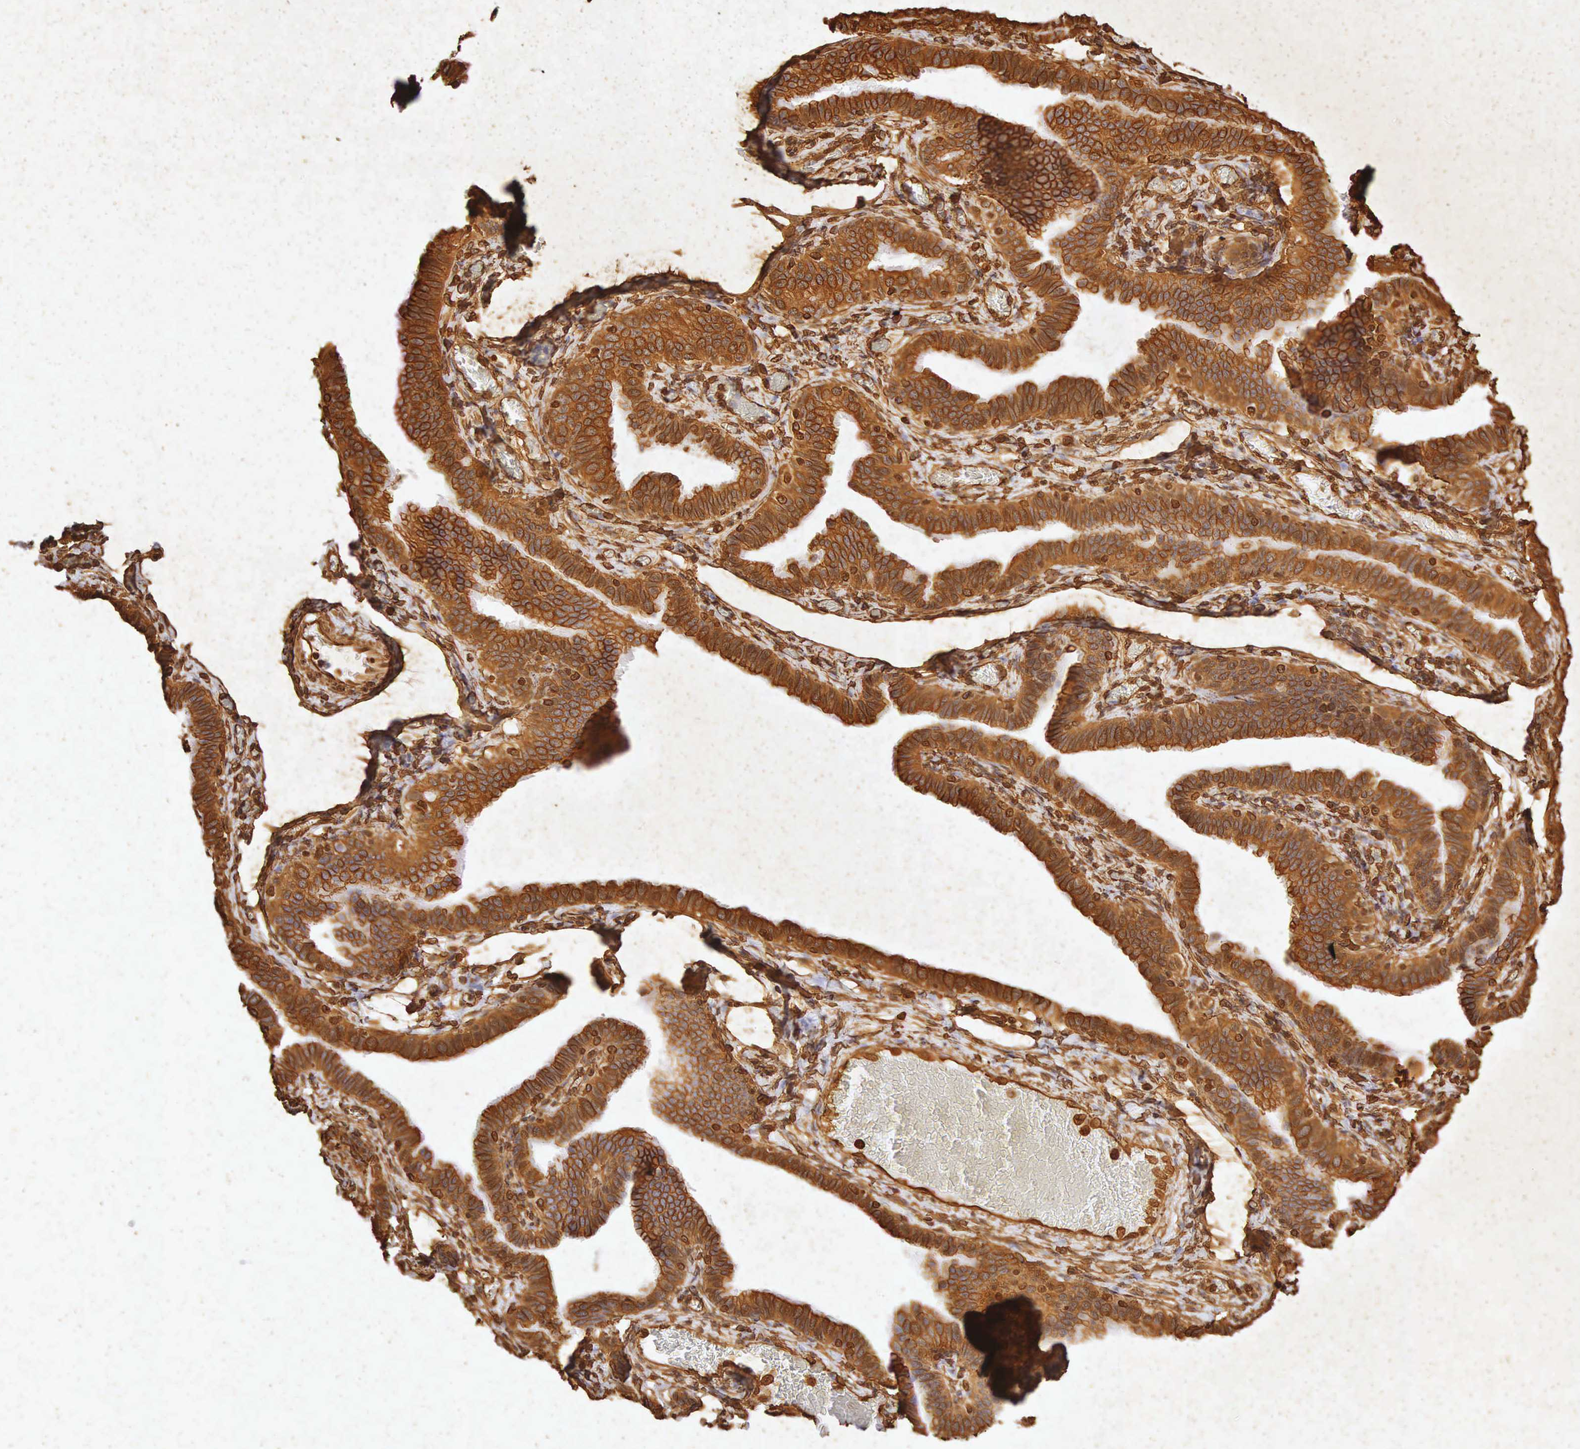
{"staining": {"intensity": "strong", "quantity": ">75%", "location": "cytoplasmic/membranous"}, "tissue": "fallopian tube", "cell_type": "Glandular cells", "image_type": "normal", "snomed": [{"axis": "morphology", "description": "Normal tissue, NOS"}, {"axis": "topography", "description": "Vagina"}, {"axis": "topography", "description": "Fallopian tube"}], "caption": "IHC (DAB) staining of benign fallopian tube exhibits strong cytoplasmic/membranous protein expression in about >75% of glandular cells. (brown staining indicates protein expression, while blue staining denotes nuclei).", "gene": "VIM", "patient": {"sex": "female", "age": 38}}